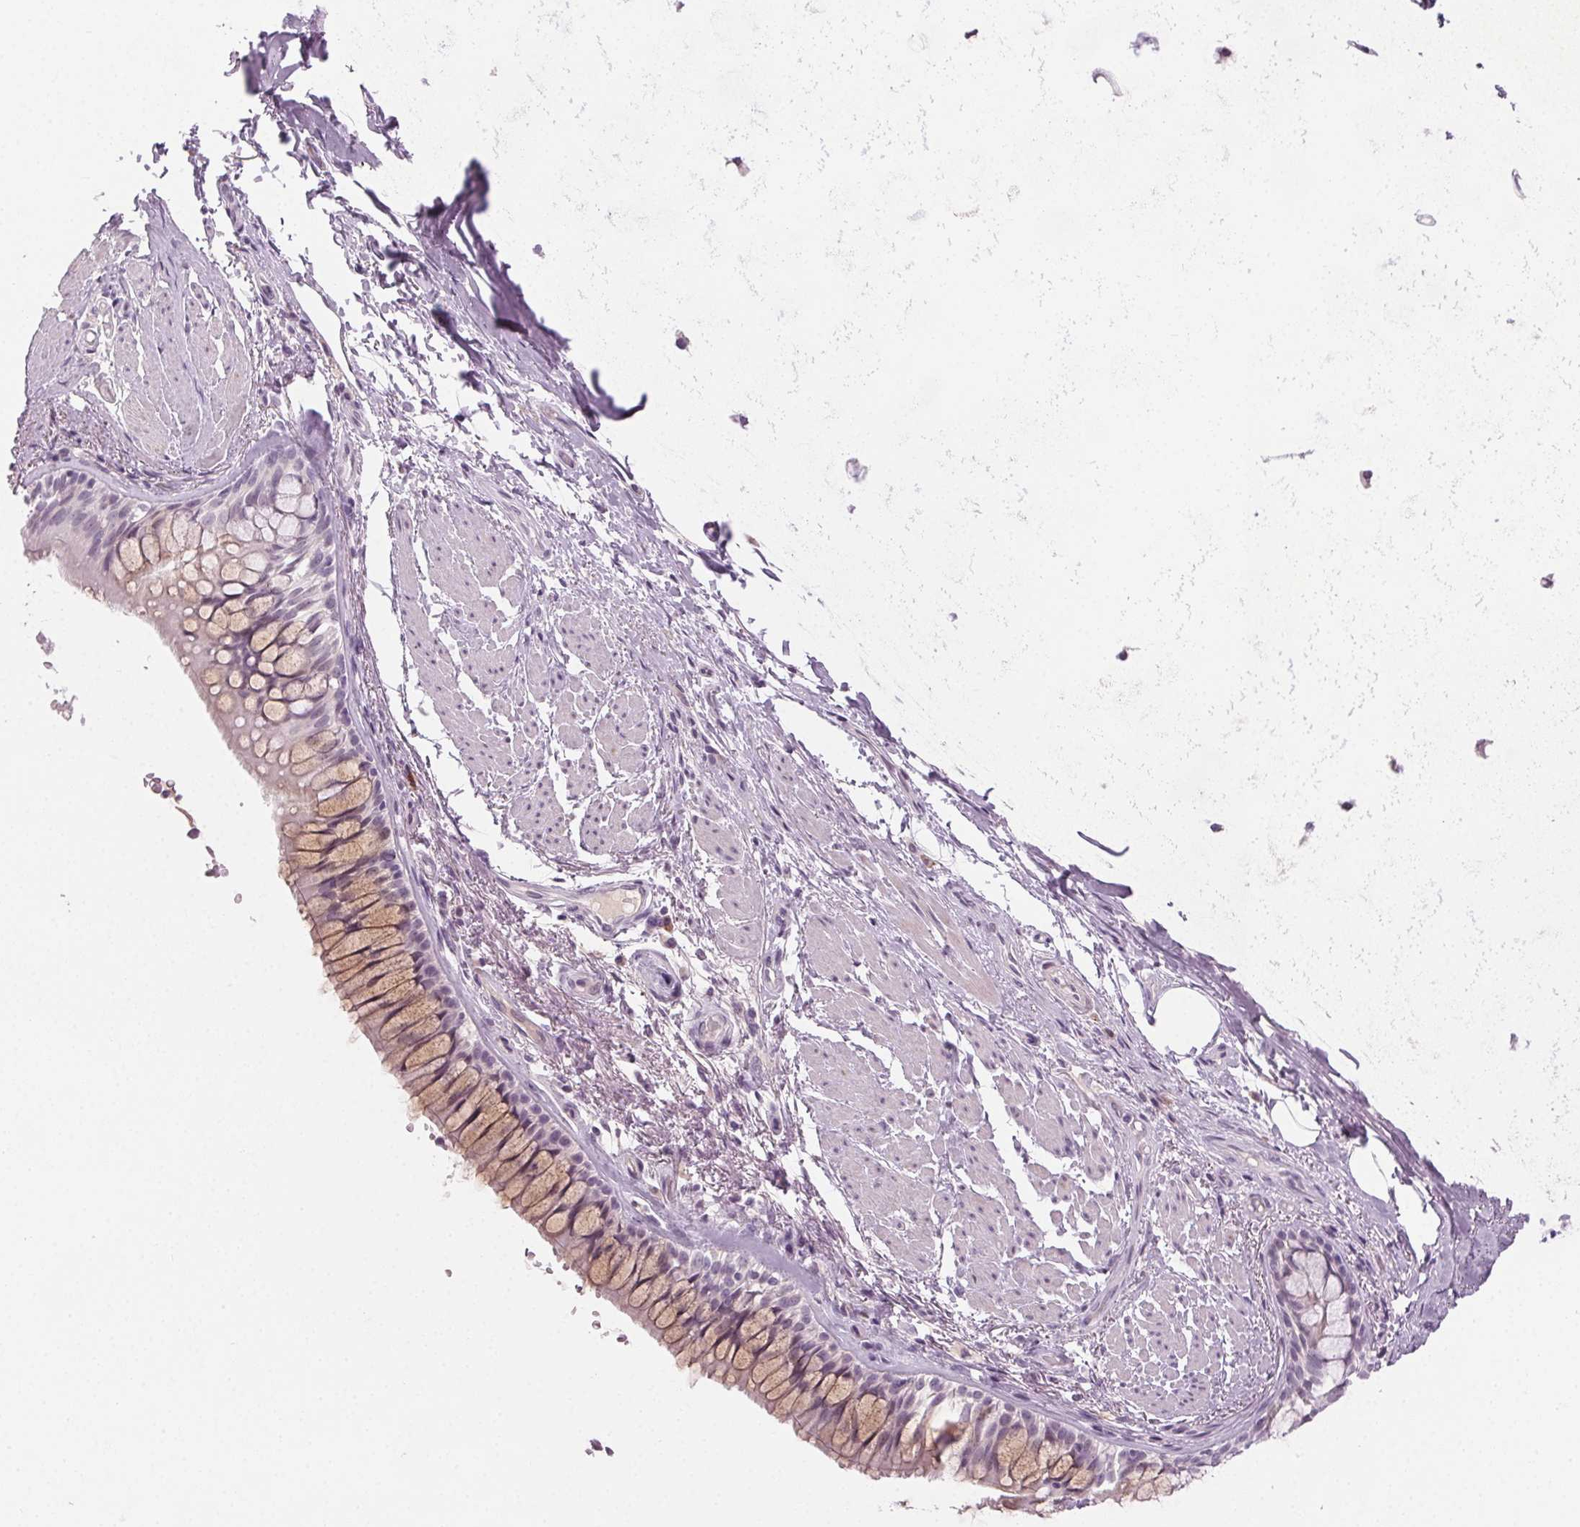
{"staining": {"intensity": "negative", "quantity": "none", "location": "none"}, "tissue": "adipose tissue", "cell_type": "Adipocytes", "image_type": "normal", "snomed": [{"axis": "morphology", "description": "Normal tissue, NOS"}, {"axis": "topography", "description": "Cartilage tissue"}, {"axis": "topography", "description": "Bronchus"}], "caption": "Immunohistochemistry (IHC) photomicrograph of unremarkable adipose tissue stained for a protein (brown), which exhibits no positivity in adipocytes.", "gene": "HSF5", "patient": {"sex": "male", "age": 64}}